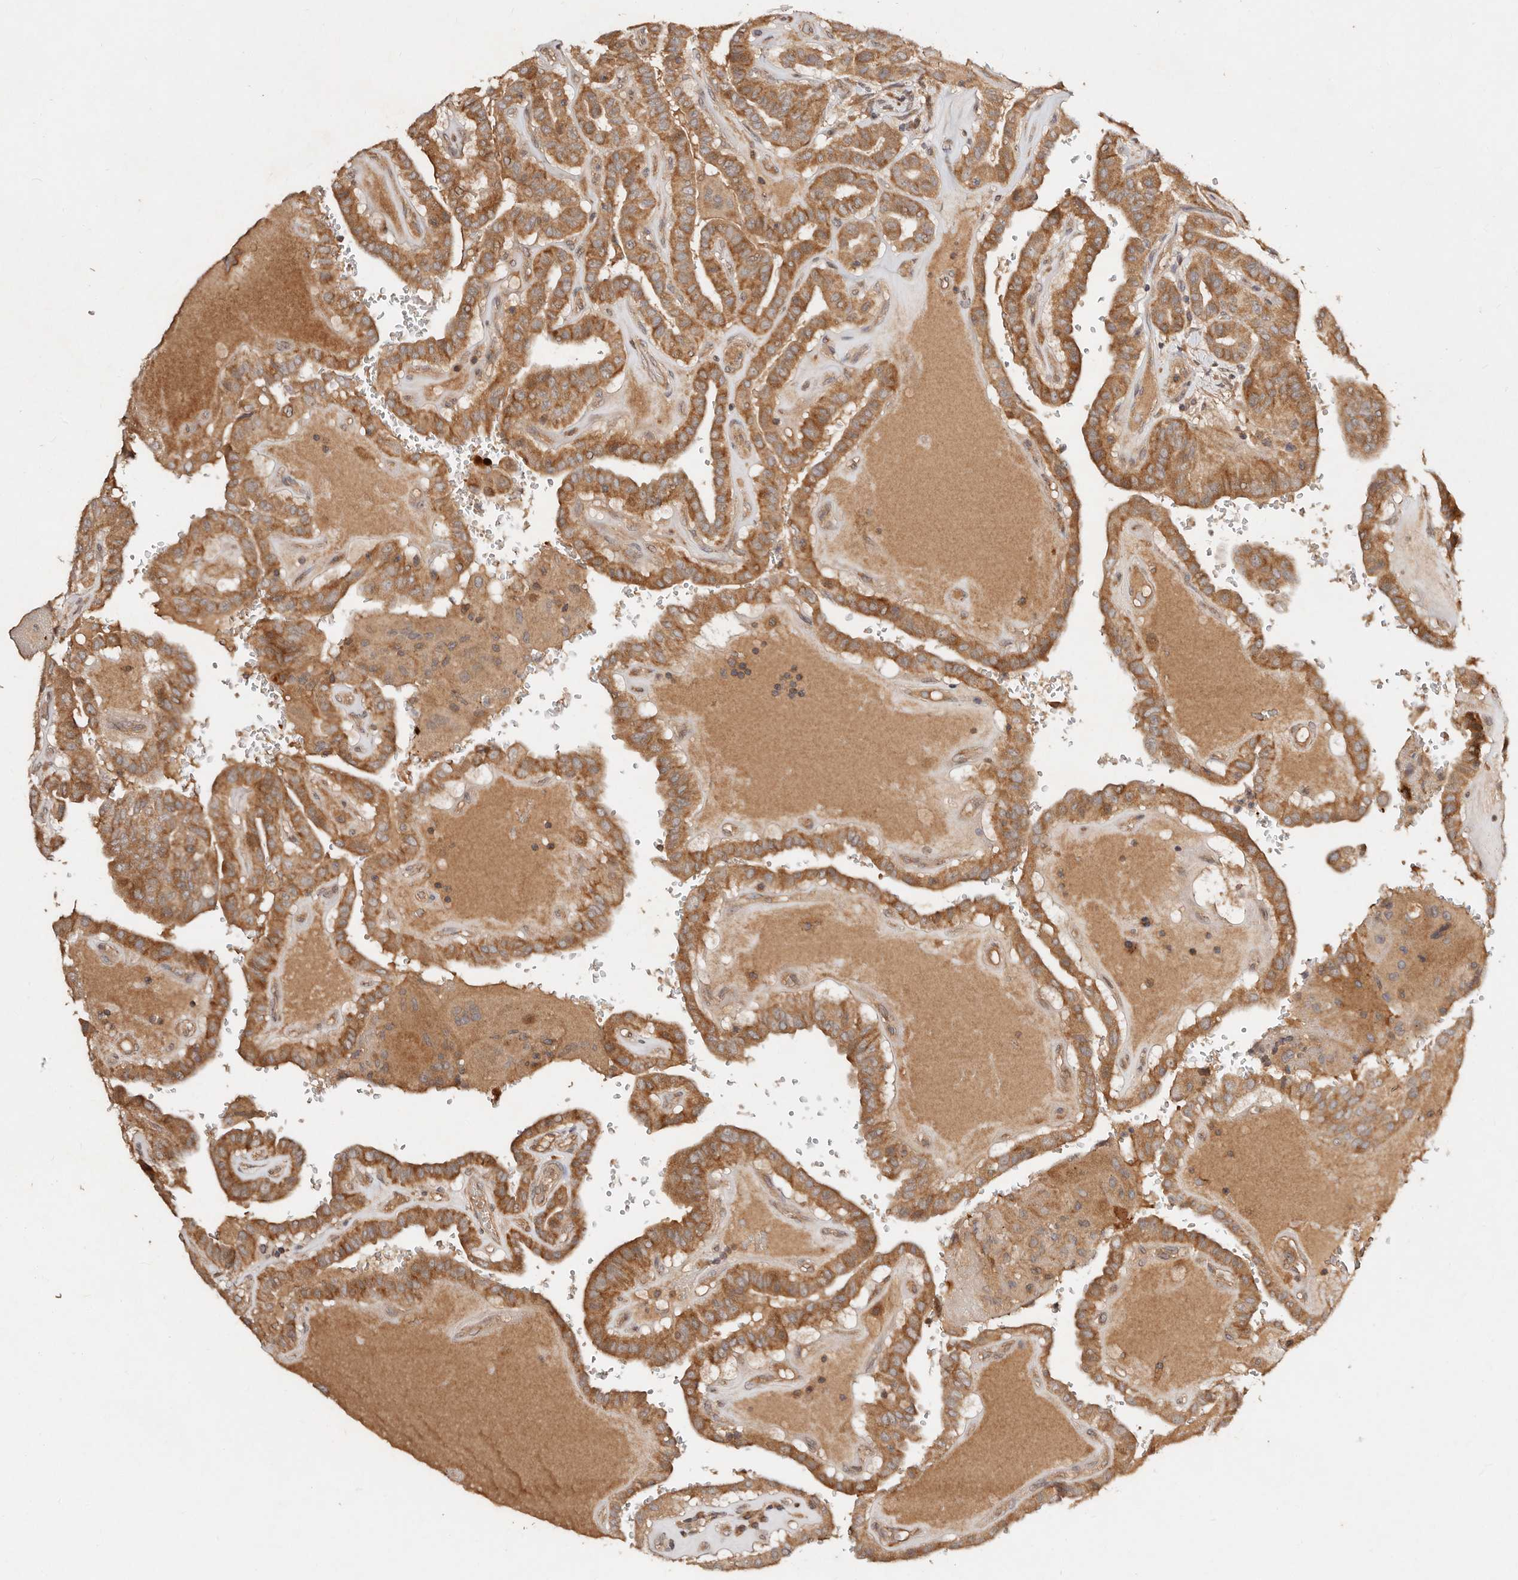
{"staining": {"intensity": "moderate", "quantity": ">75%", "location": "cytoplasmic/membranous"}, "tissue": "thyroid cancer", "cell_type": "Tumor cells", "image_type": "cancer", "snomed": [{"axis": "morphology", "description": "Papillary adenocarcinoma, NOS"}, {"axis": "topography", "description": "Thyroid gland"}], "caption": "Immunohistochemistry (IHC) micrograph of neoplastic tissue: human papillary adenocarcinoma (thyroid) stained using immunohistochemistry shows medium levels of moderate protein expression localized specifically in the cytoplasmic/membranous of tumor cells, appearing as a cytoplasmic/membranous brown color.", "gene": "DENND11", "patient": {"sex": "male", "age": 77}}